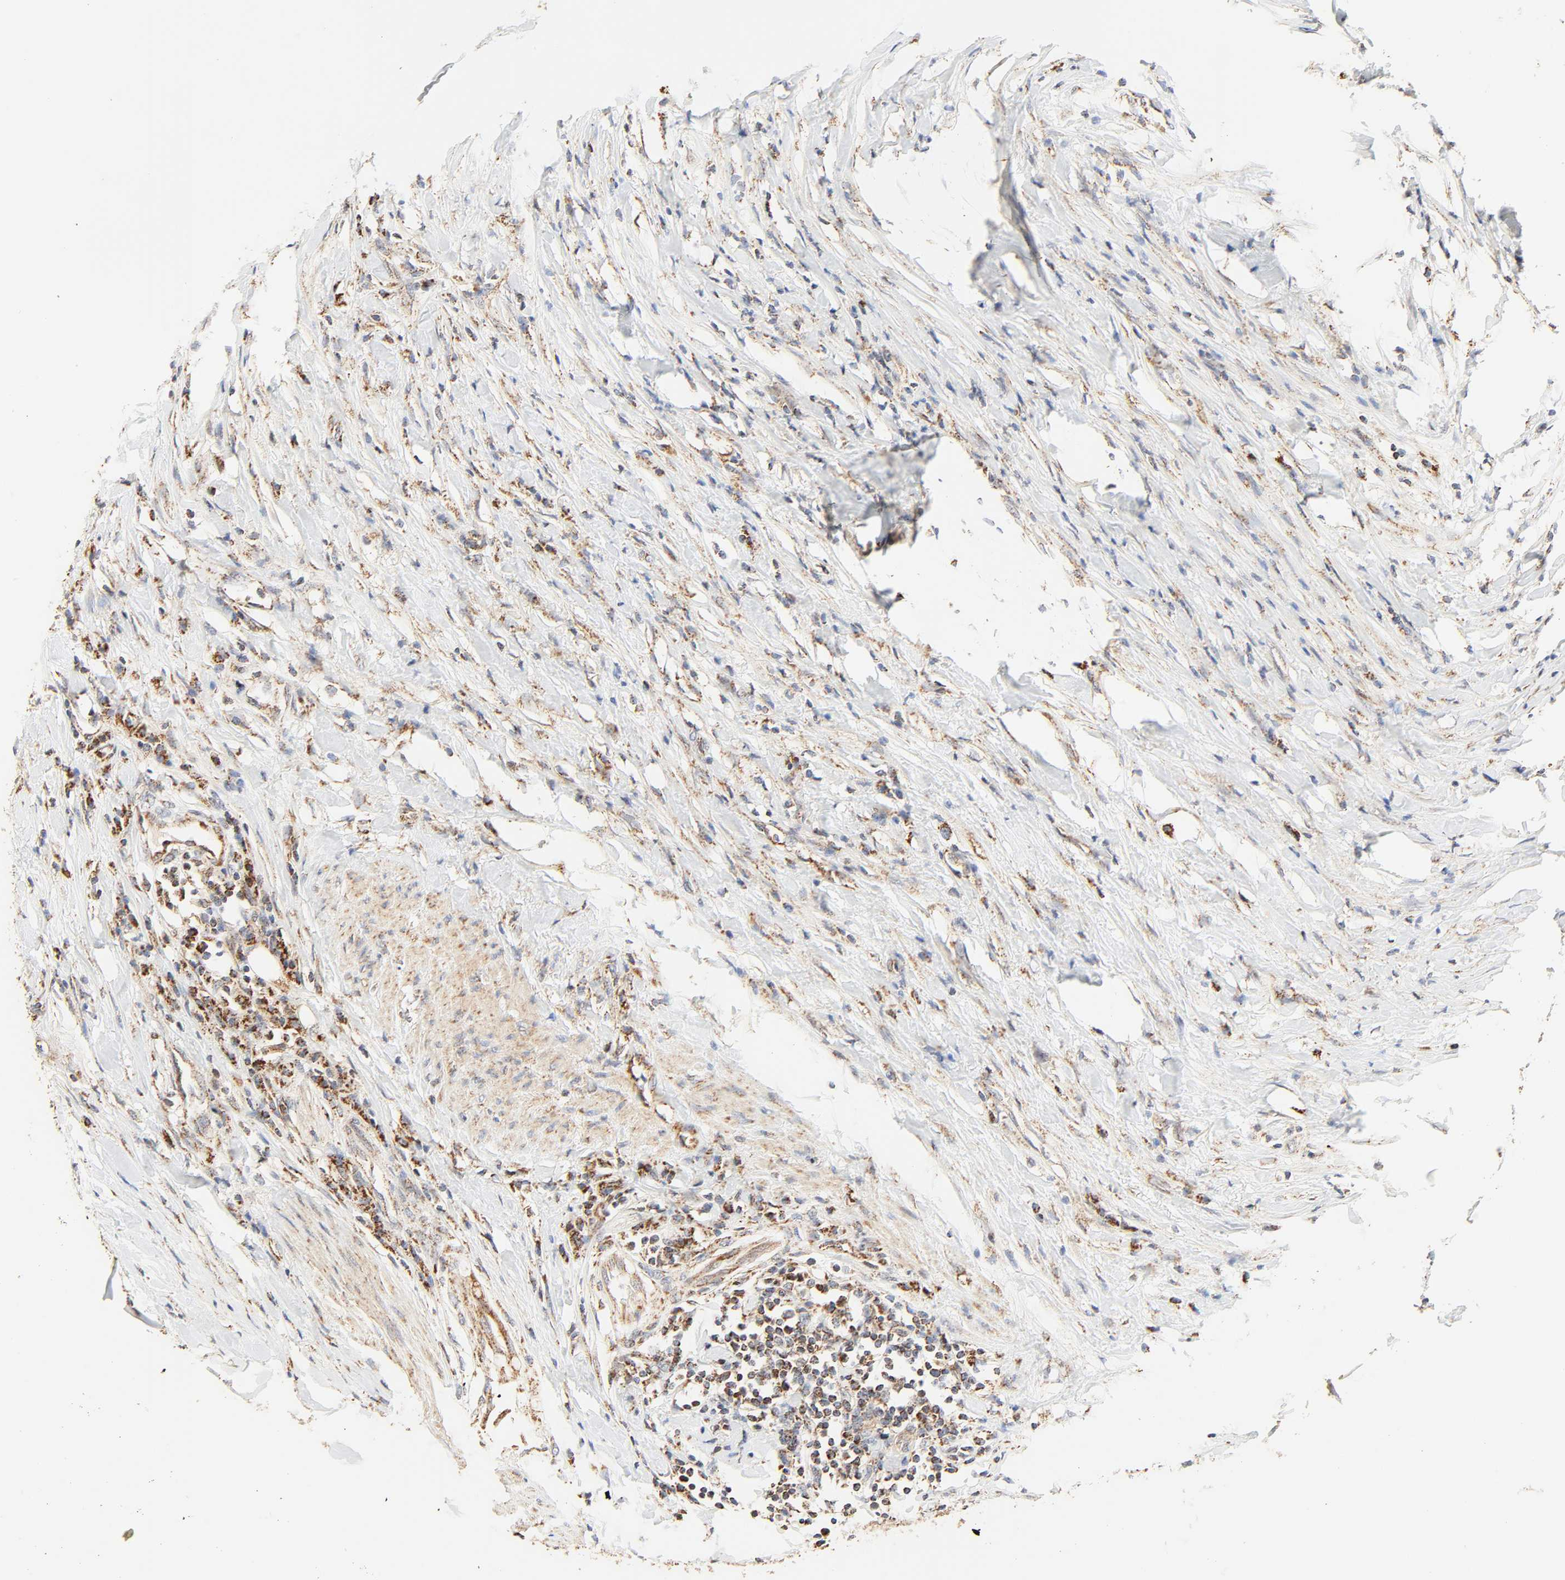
{"staining": {"intensity": "moderate", "quantity": ">75%", "location": "cytoplasmic/membranous"}, "tissue": "urothelial cancer", "cell_type": "Tumor cells", "image_type": "cancer", "snomed": [{"axis": "morphology", "description": "Urothelial carcinoma, High grade"}, {"axis": "topography", "description": "Urinary bladder"}], "caption": "DAB (3,3'-diaminobenzidine) immunohistochemical staining of human urothelial cancer exhibits moderate cytoplasmic/membranous protein positivity in approximately >75% of tumor cells. The staining was performed using DAB (3,3'-diaminobenzidine), with brown indicating positive protein expression. Nuclei are stained blue with hematoxylin.", "gene": "ZMAT5", "patient": {"sex": "male", "age": 61}}